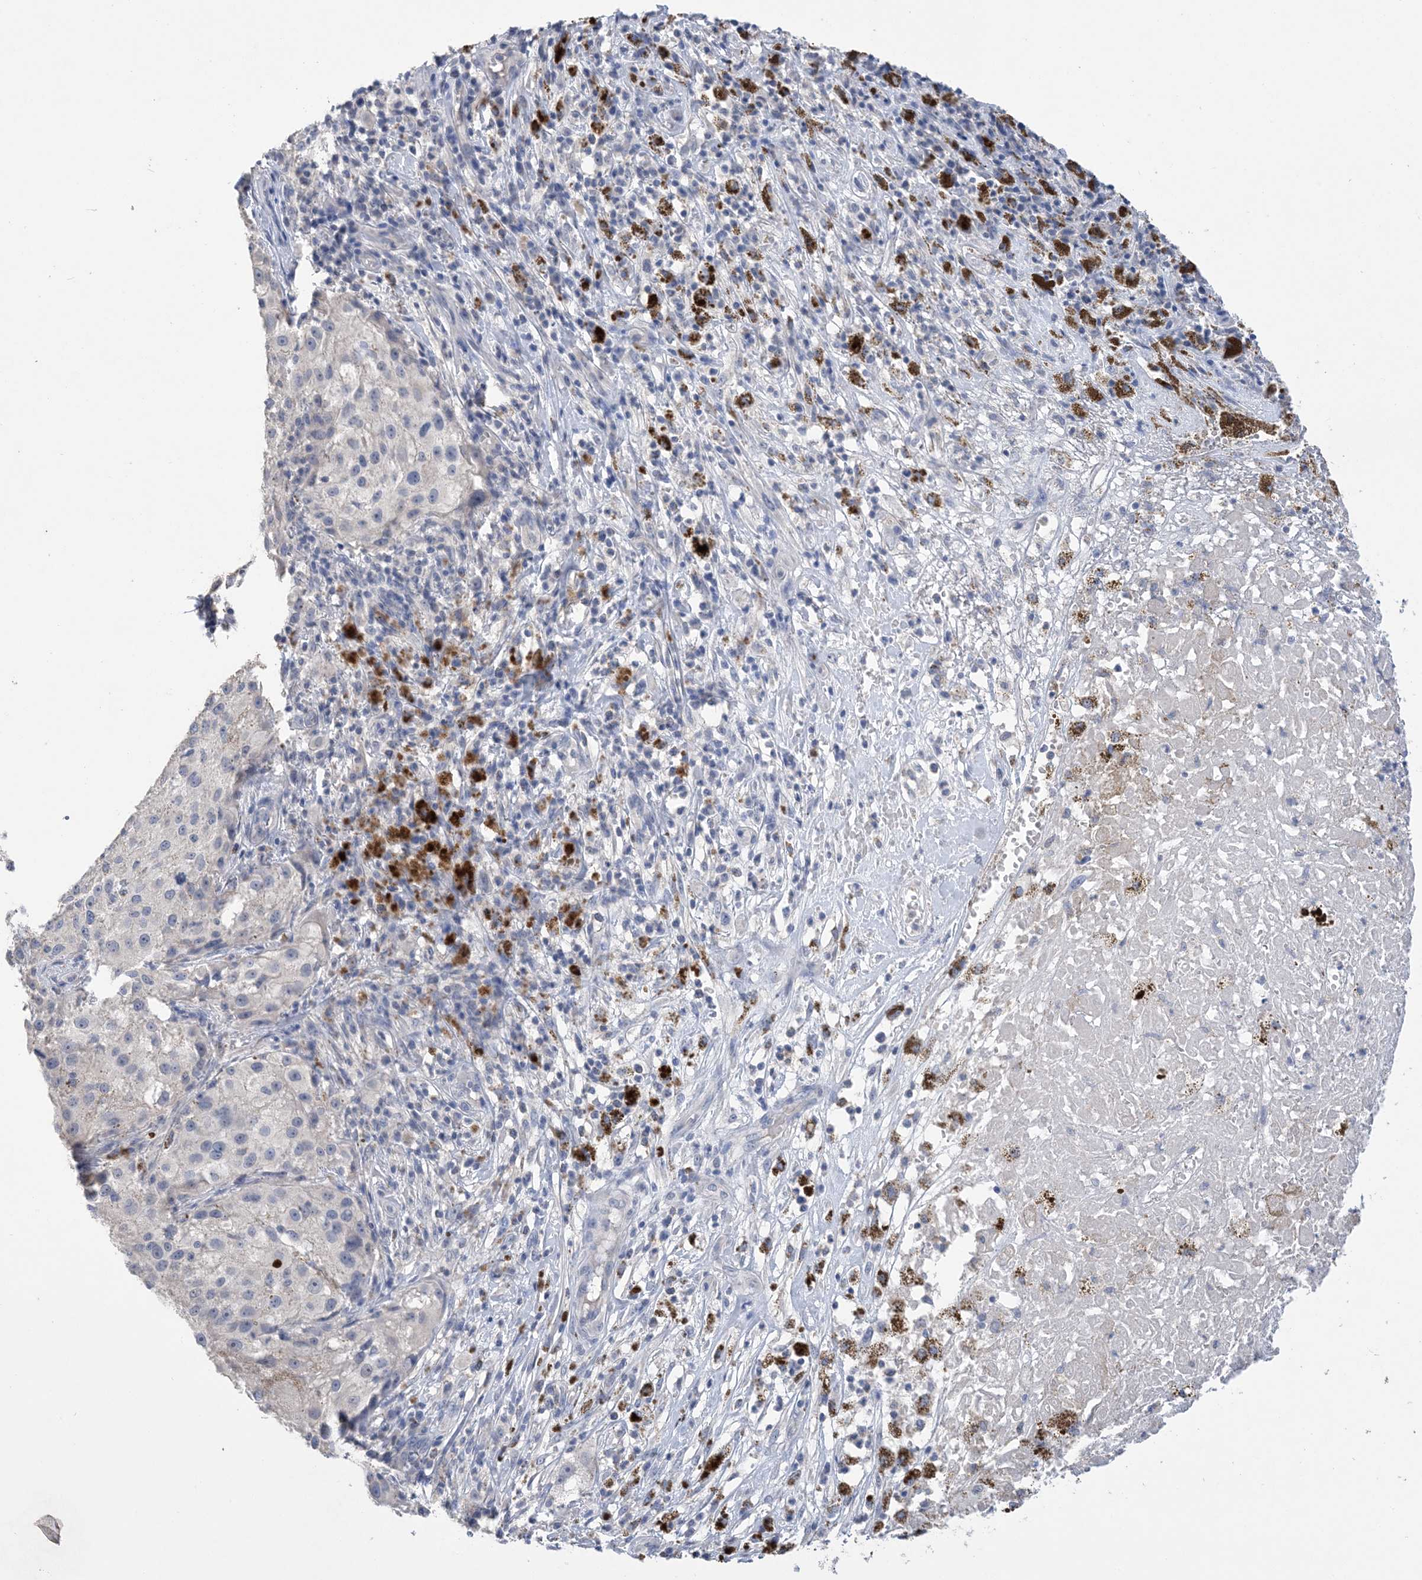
{"staining": {"intensity": "negative", "quantity": "none", "location": "none"}, "tissue": "melanoma", "cell_type": "Tumor cells", "image_type": "cancer", "snomed": [{"axis": "morphology", "description": "Necrosis, NOS"}, {"axis": "morphology", "description": "Malignant melanoma, NOS"}, {"axis": "topography", "description": "Skin"}], "caption": "Malignant melanoma was stained to show a protein in brown. There is no significant expression in tumor cells. (Brightfield microscopy of DAB immunohistochemistry at high magnification).", "gene": "DSC3", "patient": {"sex": "female", "age": 87}}